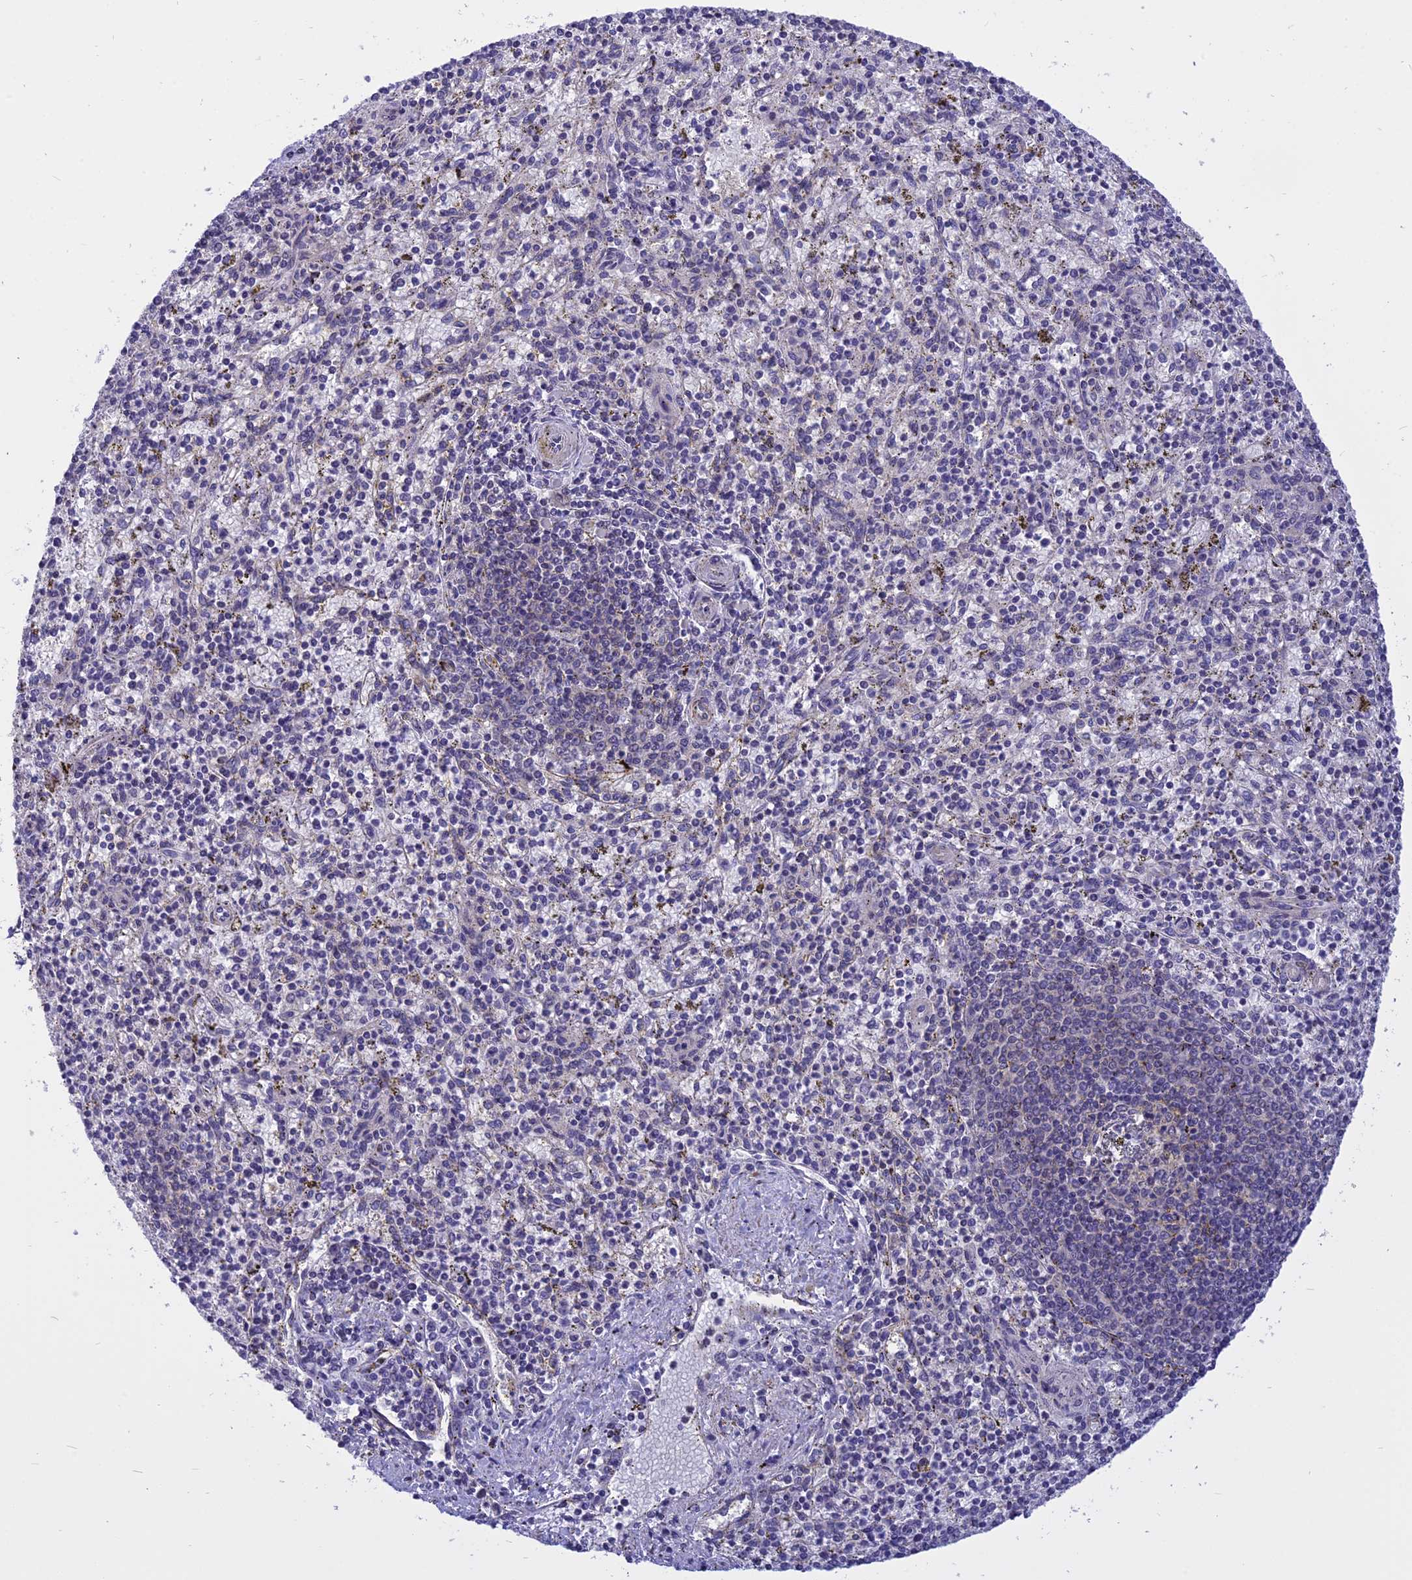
{"staining": {"intensity": "negative", "quantity": "none", "location": "none"}, "tissue": "spleen", "cell_type": "Cells in red pulp", "image_type": "normal", "snomed": [{"axis": "morphology", "description": "Normal tissue, NOS"}, {"axis": "topography", "description": "Spleen"}], "caption": "IHC photomicrograph of normal human spleen stained for a protein (brown), which exhibits no expression in cells in red pulp. Brightfield microscopy of immunohistochemistry (IHC) stained with DAB (3,3'-diaminobenzidine) (brown) and hematoxylin (blue), captured at high magnification.", "gene": "STUB1", "patient": {"sex": "male", "age": 72}}